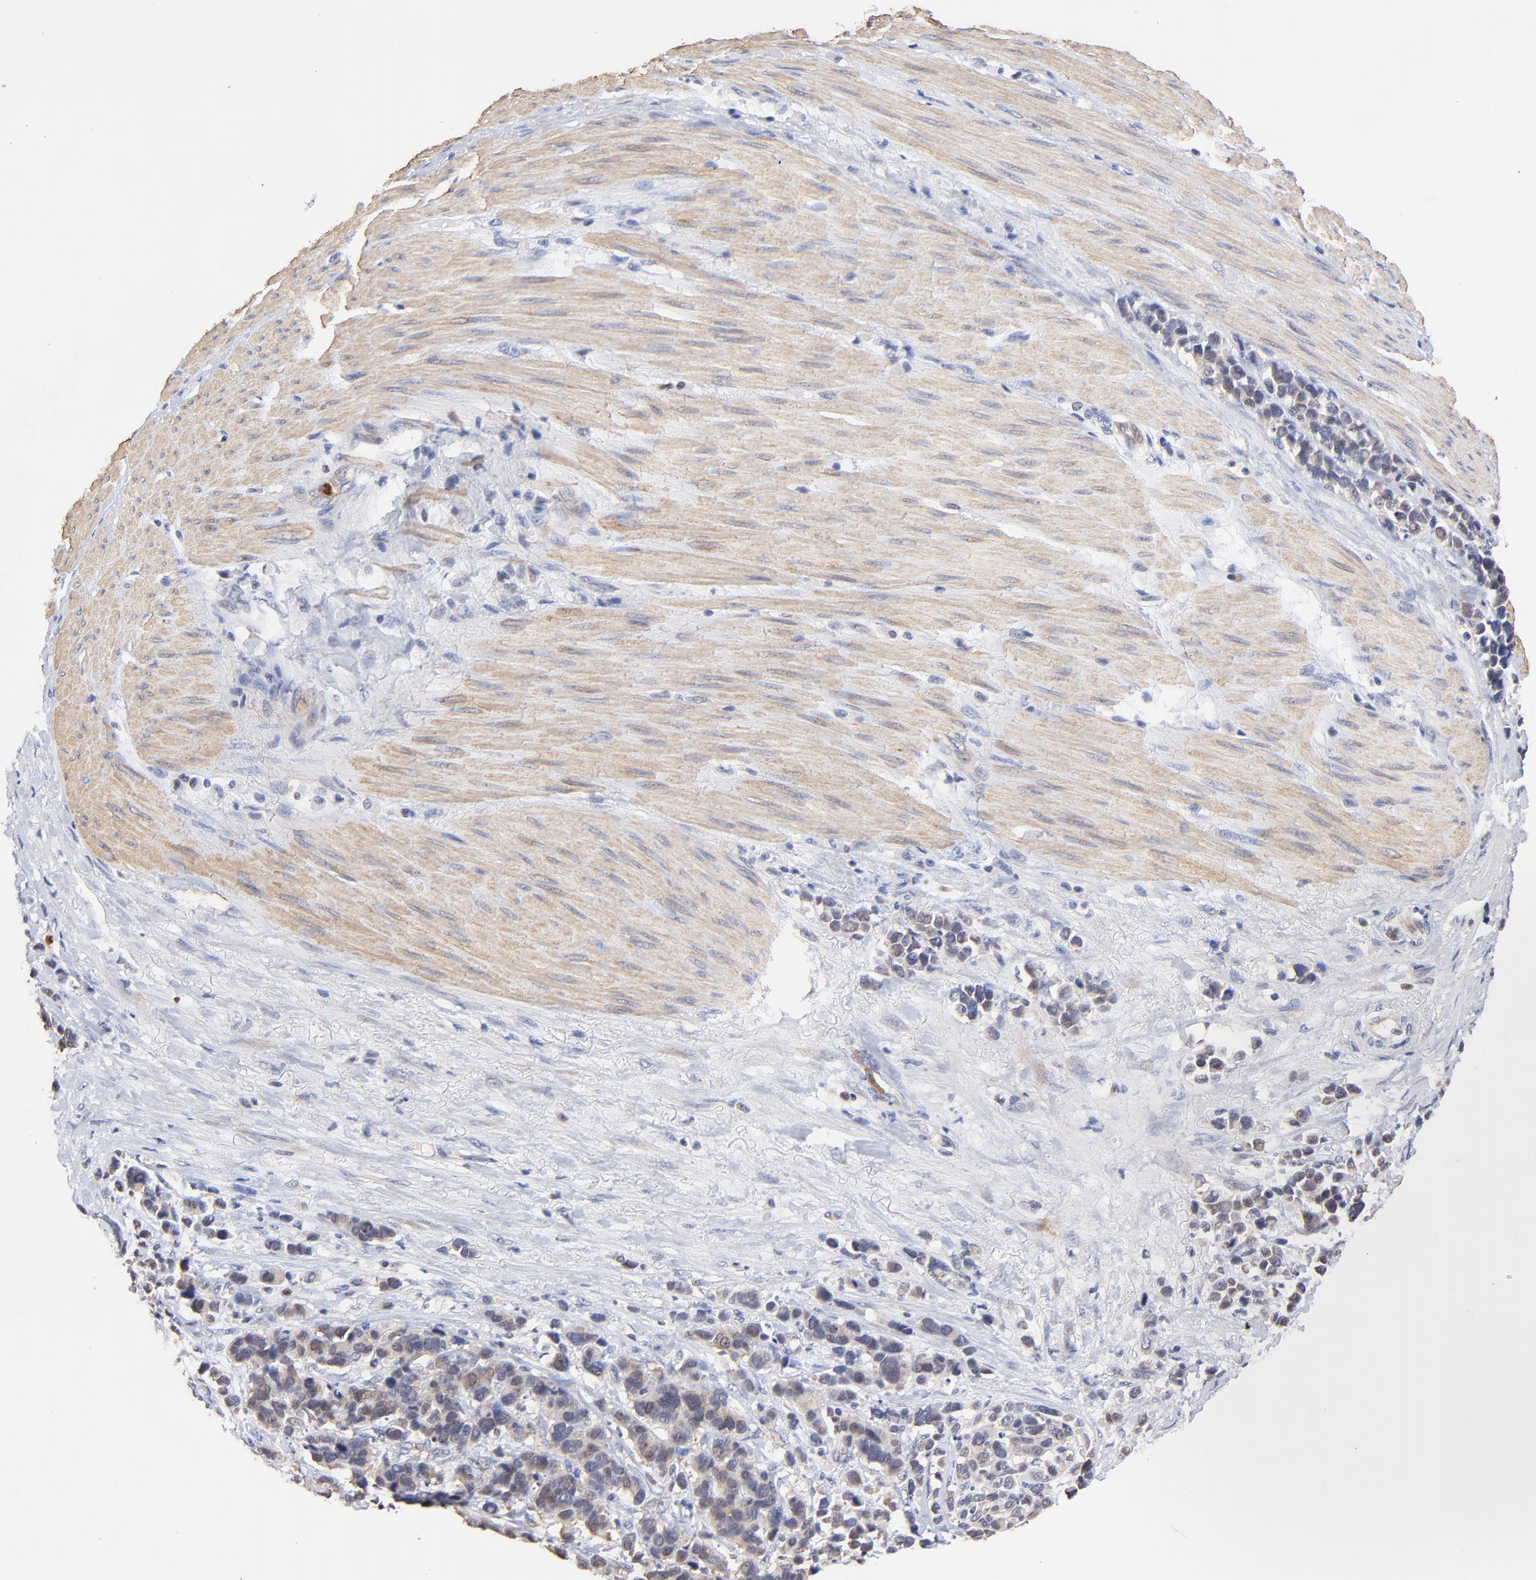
{"staining": {"intensity": "negative", "quantity": "none", "location": "none"}, "tissue": "stomach cancer", "cell_type": "Tumor cells", "image_type": "cancer", "snomed": [{"axis": "morphology", "description": "Adenocarcinoma, NOS"}, {"axis": "topography", "description": "Stomach, upper"}], "caption": "Human stomach cancer (adenocarcinoma) stained for a protein using IHC displays no staining in tumor cells.", "gene": "BBOF1", "patient": {"sex": "male", "age": 71}}